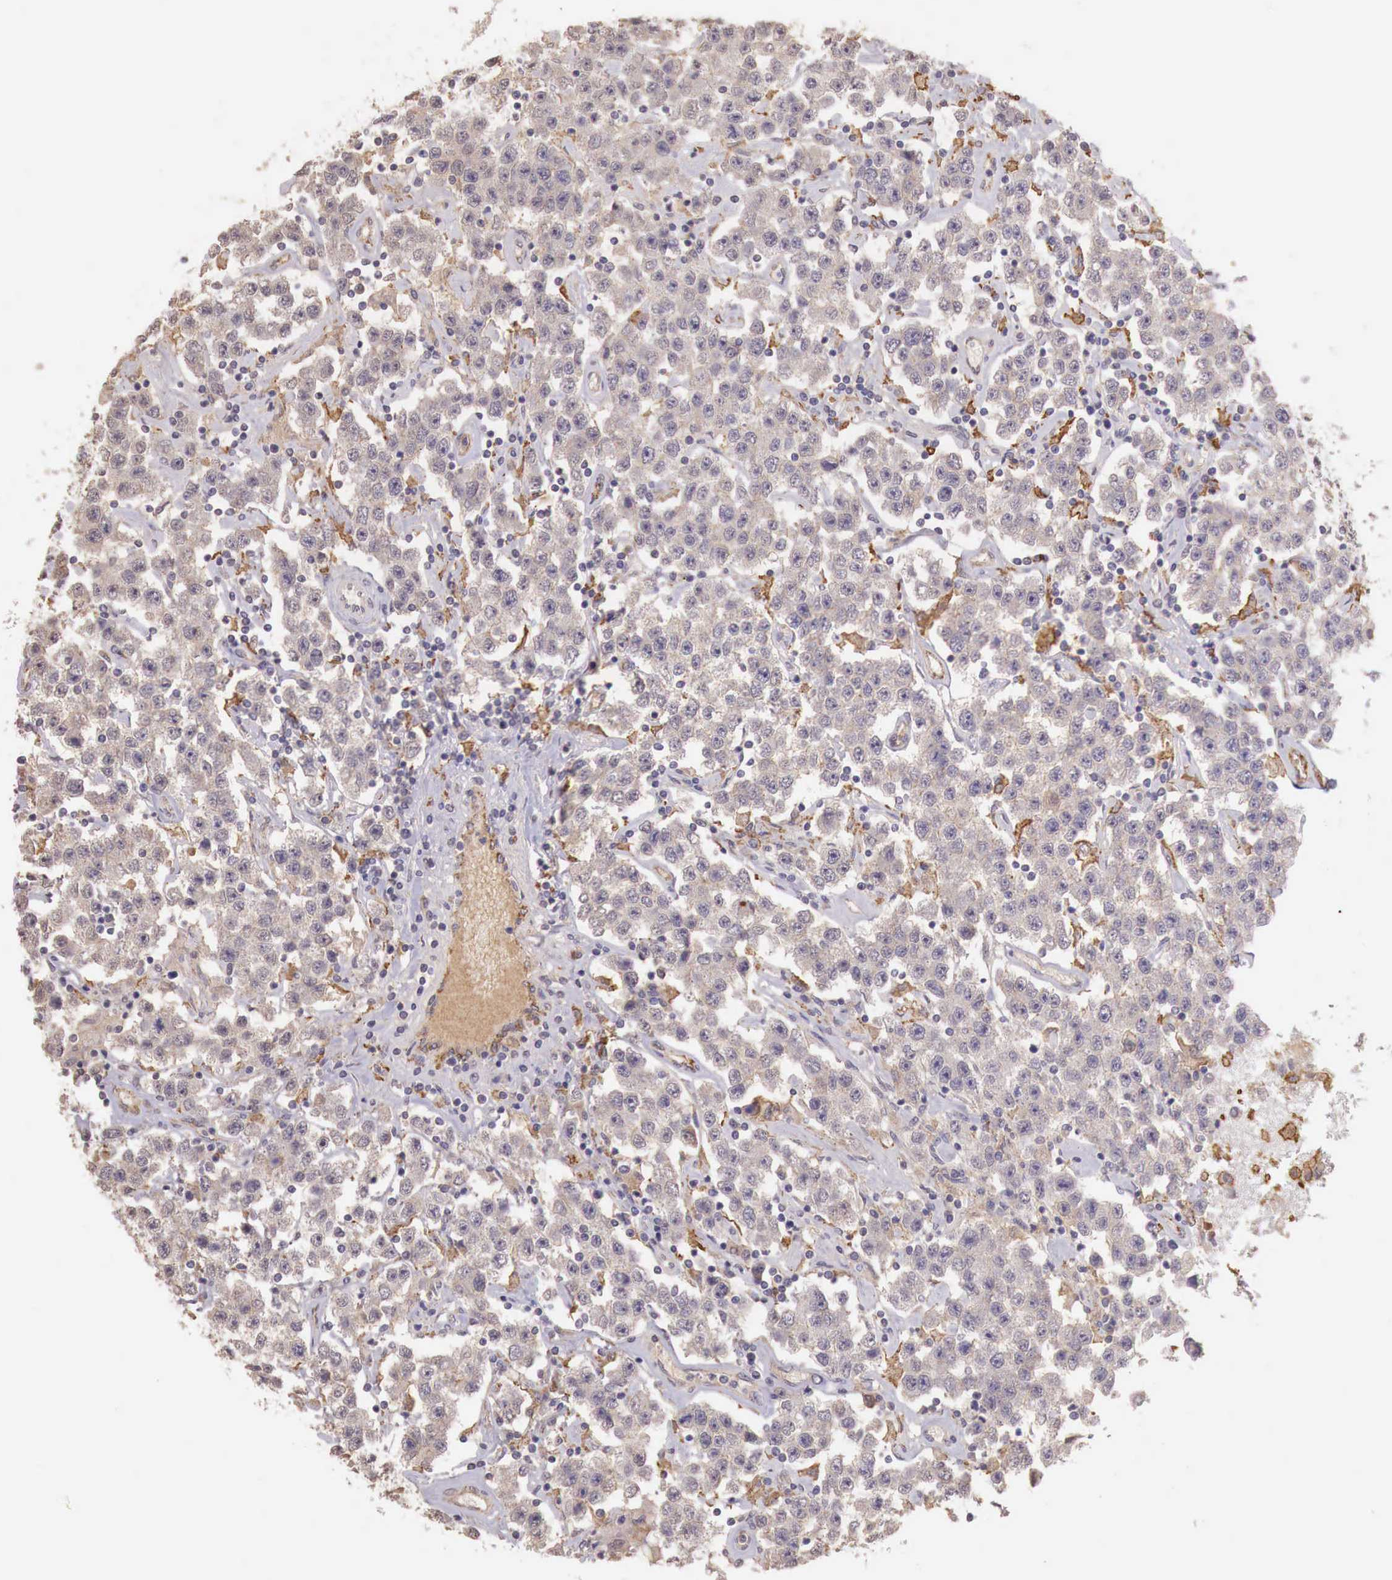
{"staining": {"intensity": "weak", "quantity": "25%-75%", "location": "cytoplasmic/membranous"}, "tissue": "testis cancer", "cell_type": "Tumor cells", "image_type": "cancer", "snomed": [{"axis": "morphology", "description": "Seminoma, NOS"}, {"axis": "topography", "description": "Testis"}], "caption": "Testis seminoma was stained to show a protein in brown. There is low levels of weak cytoplasmic/membranous positivity in approximately 25%-75% of tumor cells. (brown staining indicates protein expression, while blue staining denotes nuclei).", "gene": "CHRDL1", "patient": {"sex": "male", "age": 52}}